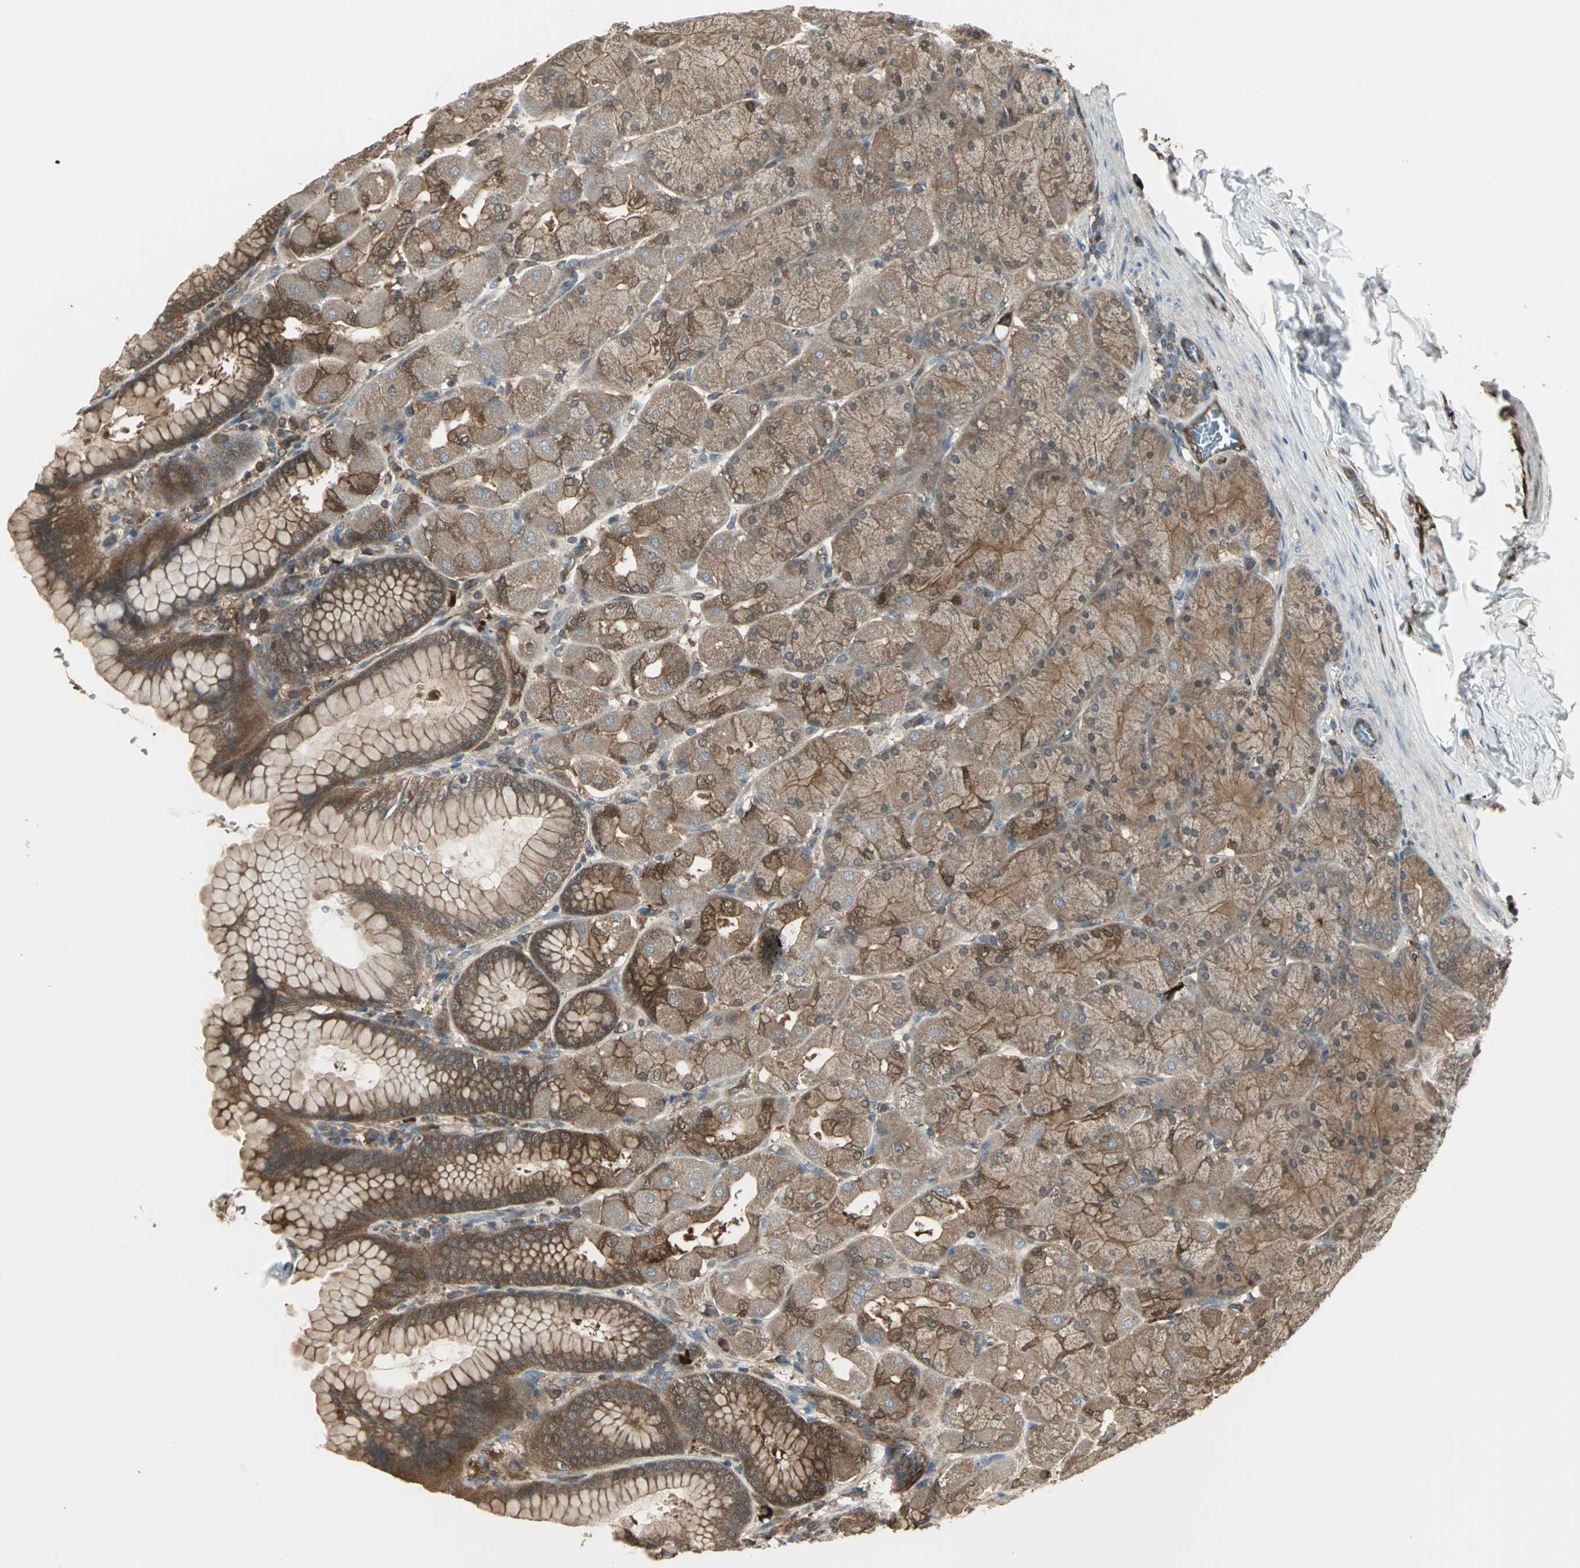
{"staining": {"intensity": "moderate", "quantity": ">75%", "location": "cytoplasmic/membranous"}, "tissue": "stomach", "cell_type": "Glandular cells", "image_type": "normal", "snomed": [{"axis": "morphology", "description": "Normal tissue, NOS"}, {"axis": "topography", "description": "Stomach, upper"}], "caption": "Immunohistochemistry (IHC) micrograph of benign stomach: human stomach stained using immunohistochemistry (IHC) reveals medium levels of moderate protein expression localized specifically in the cytoplasmic/membranous of glandular cells, appearing as a cytoplasmic/membranous brown color.", "gene": "PRXL2B", "patient": {"sex": "female", "age": 56}}